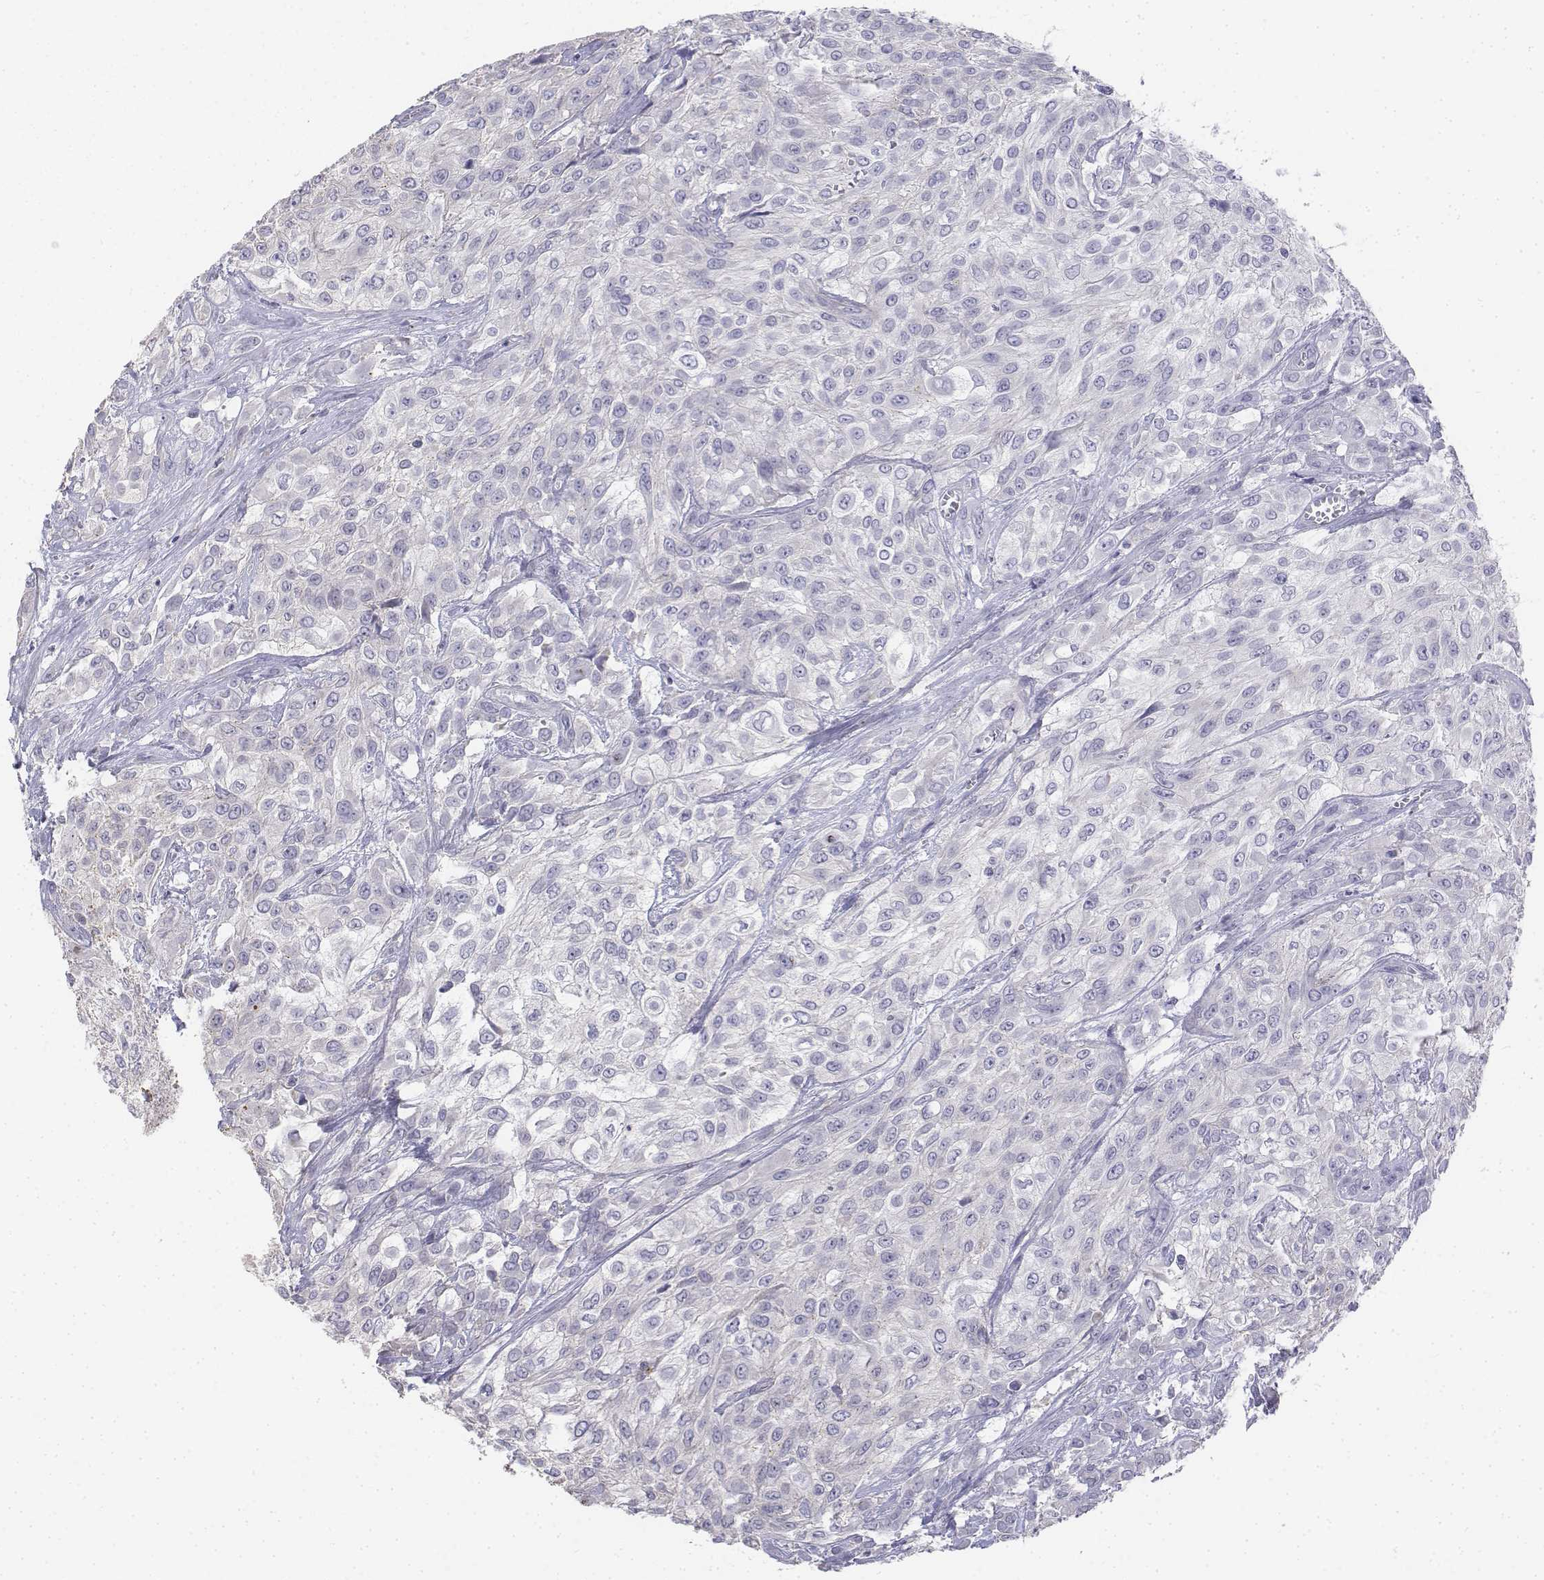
{"staining": {"intensity": "negative", "quantity": "none", "location": "none"}, "tissue": "urothelial cancer", "cell_type": "Tumor cells", "image_type": "cancer", "snomed": [{"axis": "morphology", "description": "Urothelial carcinoma, High grade"}, {"axis": "topography", "description": "Urinary bladder"}], "caption": "Image shows no significant protein positivity in tumor cells of high-grade urothelial carcinoma. (DAB (3,3'-diaminobenzidine) IHC, high magnification).", "gene": "LGSN", "patient": {"sex": "male", "age": 57}}